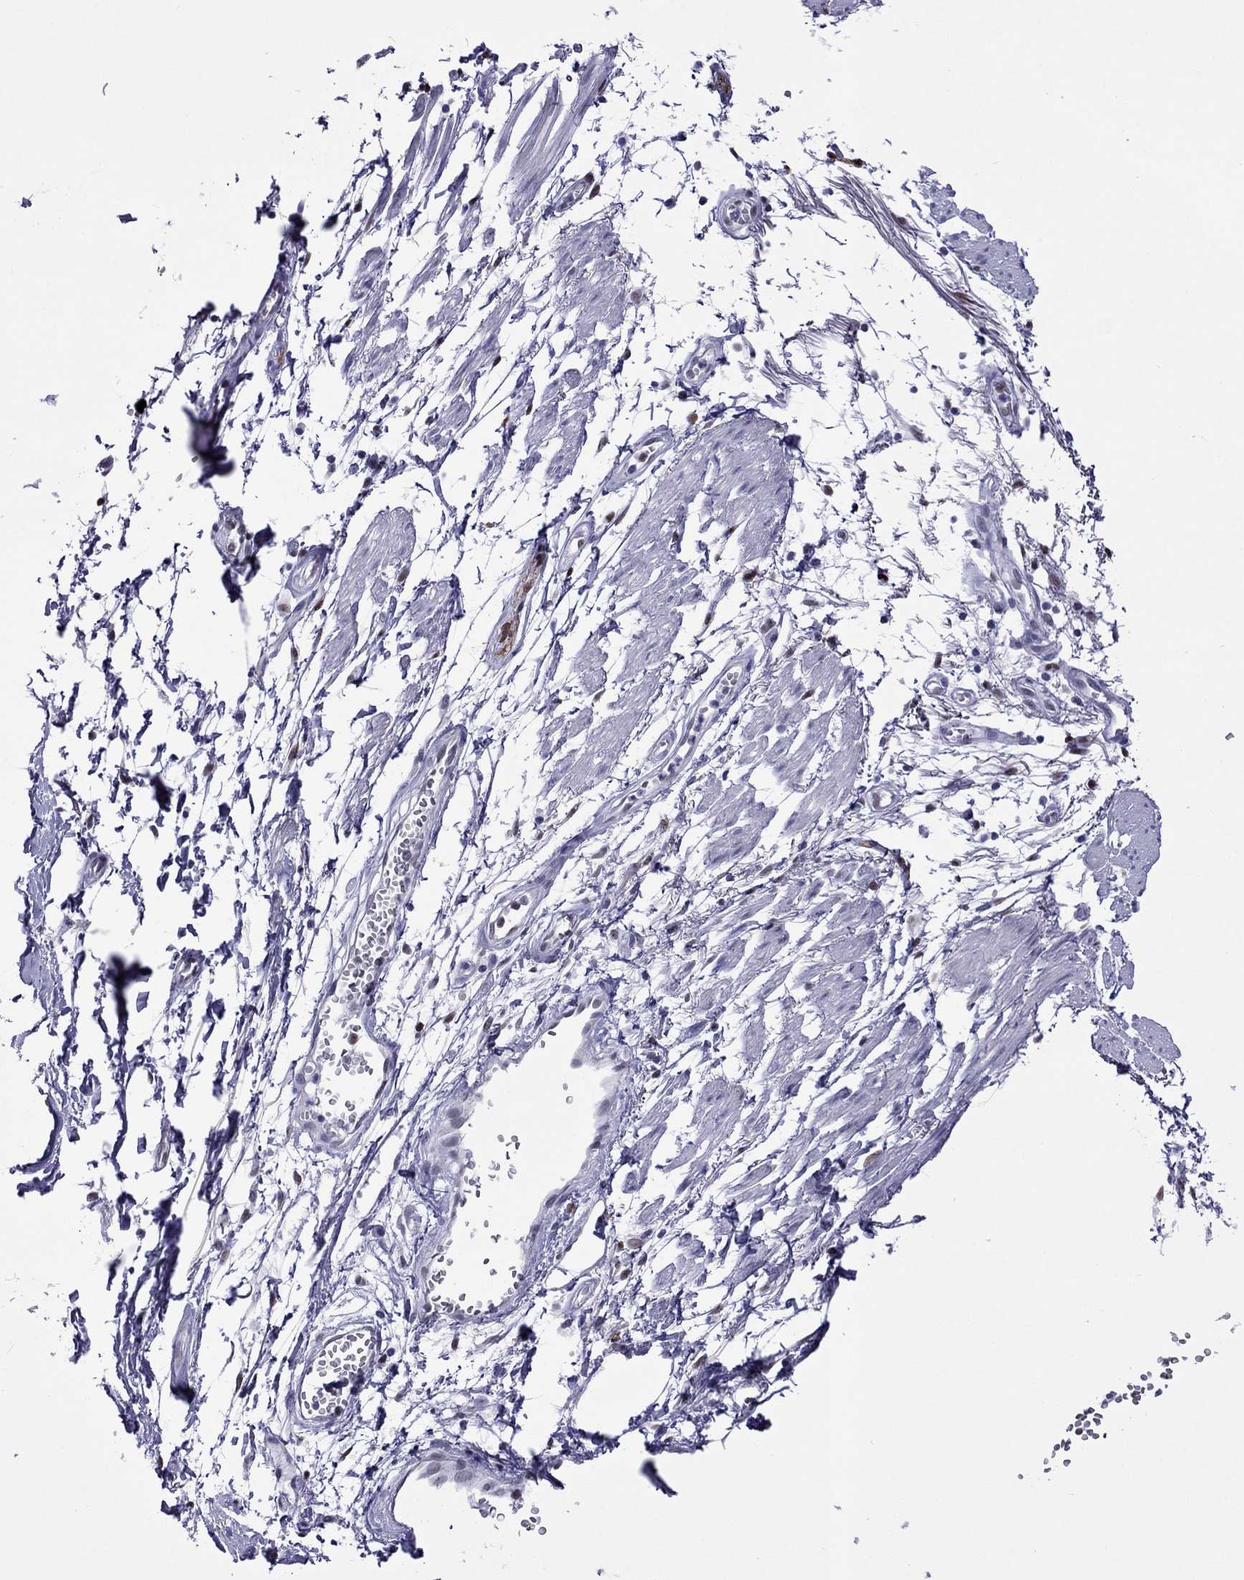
{"staining": {"intensity": "negative", "quantity": "none", "location": "none"}, "tissue": "soft tissue", "cell_type": "Fibroblasts", "image_type": "normal", "snomed": [{"axis": "morphology", "description": "Normal tissue, NOS"}, {"axis": "morphology", "description": "Squamous cell carcinoma, NOS"}, {"axis": "topography", "description": "Cartilage tissue"}, {"axis": "topography", "description": "Lung"}], "caption": "The image demonstrates no staining of fibroblasts in benign soft tissue. (DAB (3,3'-diaminobenzidine) IHC visualized using brightfield microscopy, high magnification).", "gene": "MPZ", "patient": {"sex": "male", "age": 66}}